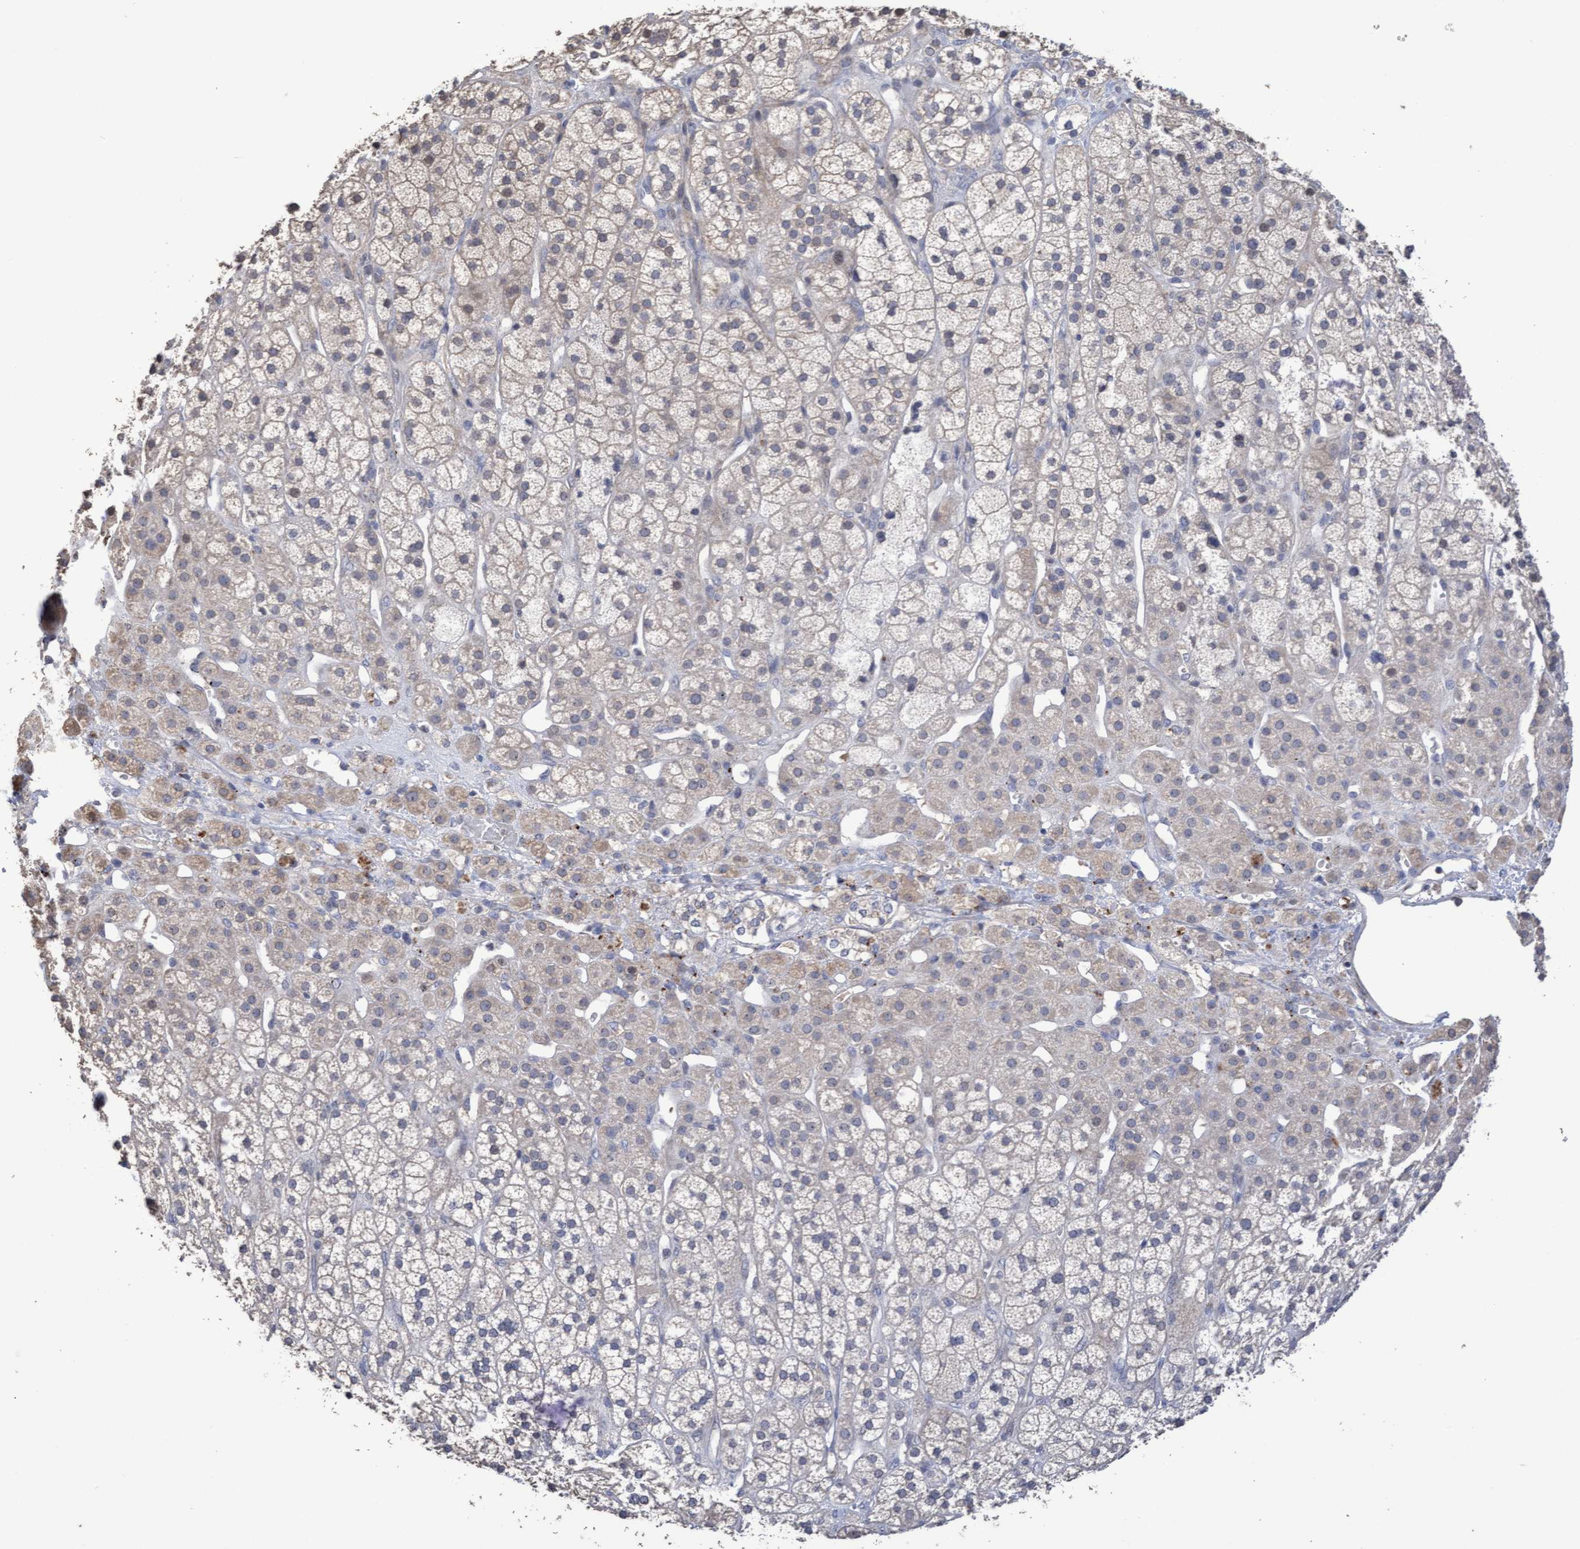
{"staining": {"intensity": "weak", "quantity": "<25%", "location": "cytoplasmic/membranous"}, "tissue": "adrenal gland", "cell_type": "Glandular cells", "image_type": "normal", "snomed": [{"axis": "morphology", "description": "Normal tissue, NOS"}, {"axis": "topography", "description": "Adrenal gland"}], "caption": "Human adrenal gland stained for a protein using IHC demonstrates no staining in glandular cells.", "gene": "KRT24", "patient": {"sex": "male", "age": 56}}